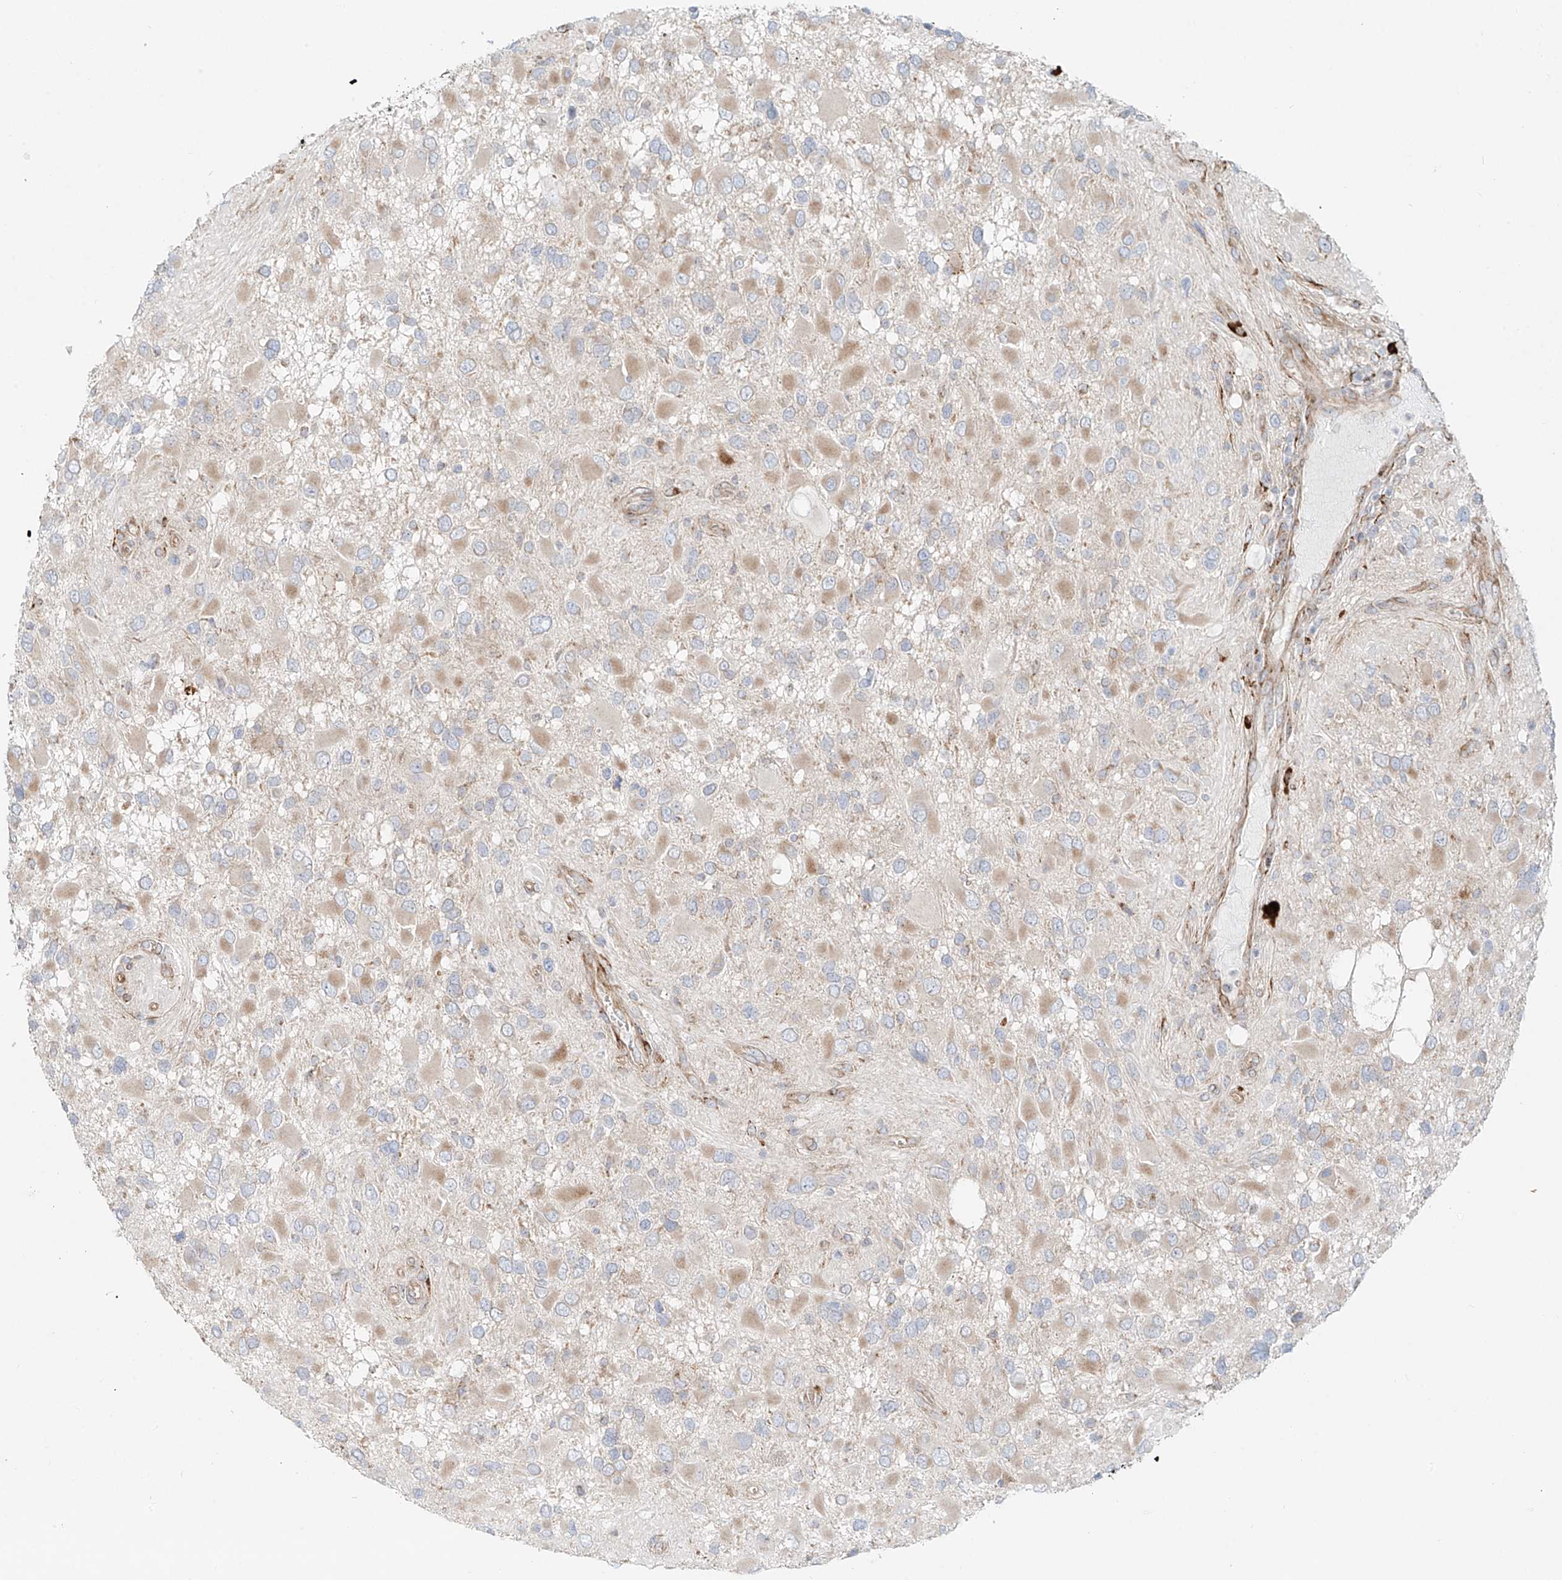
{"staining": {"intensity": "weak", "quantity": "<25%", "location": "cytoplasmic/membranous"}, "tissue": "glioma", "cell_type": "Tumor cells", "image_type": "cancer", "snomed": [{"axis": "morphology", "description": "Glioma, malignant, High grade"}, {"axis": "topography", "description": "Brain"}], "caption": "Tumor cells are negative for brown protein staining in malignant high-grade glioma. The staining was performed using DAB (3,3'-diaminobenzidine) to visualize the protein expression in brown, while the nuclei were stained in blue with hematoxylin (Magnification: 20x).", "gene": "EIPR1", "patient": {"sex": "male", "age": 53}}